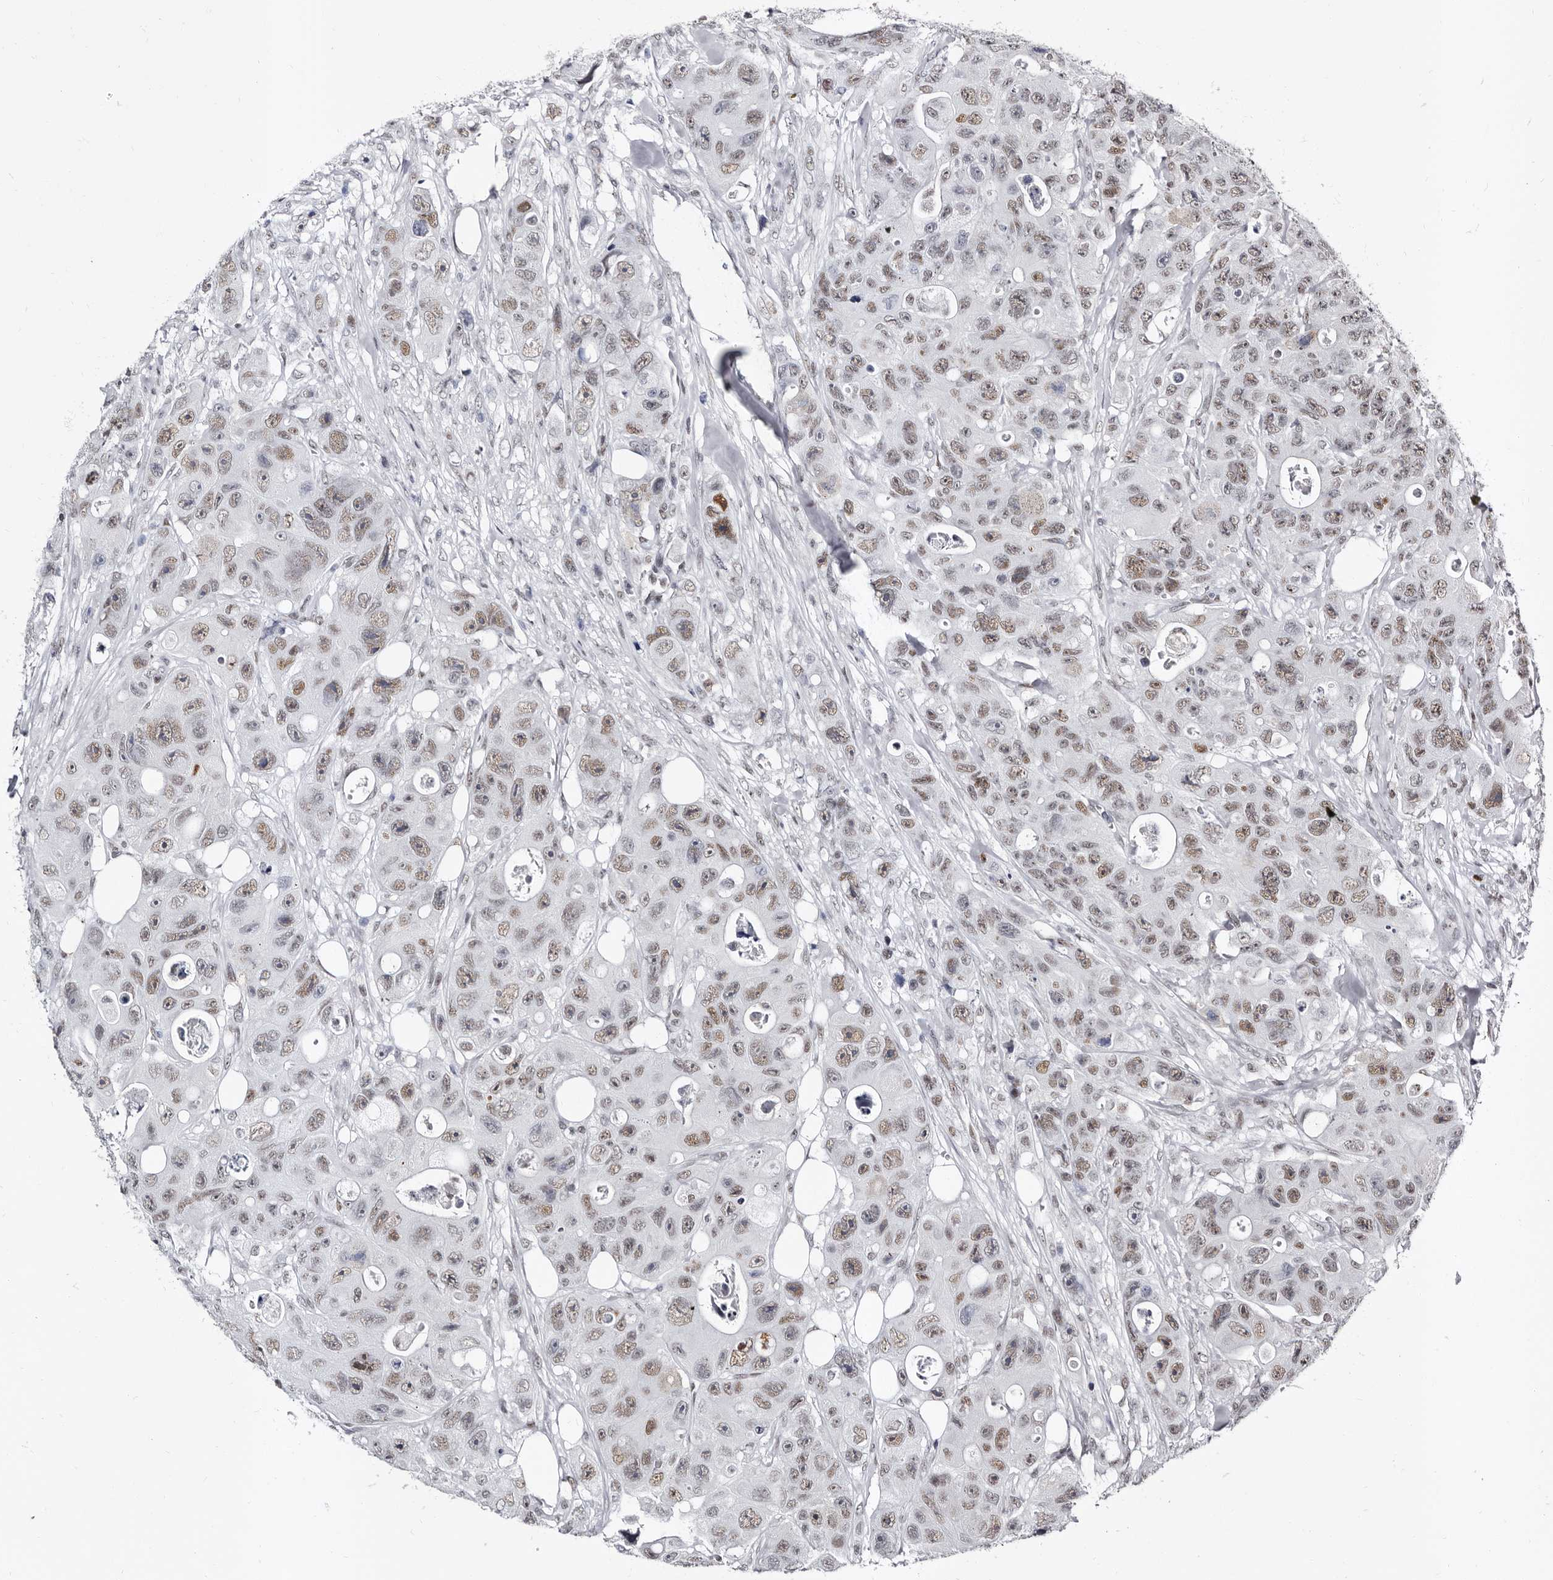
{"staining": {"intensity": "moderate", "quantity": "25%-75%", "location": "nuclear"}, "tissue": "colorectal cancer", "cell_type": "Tumor cells", "image_type": "cancer", "snomed": [{"axis": "morphology", "description": "Adenocarcinoma, NOS"}, {"axis": "topography", "description": "Colon"}], "caption": "An image of human colorectal cancer (adenocarcinoma) stained for a protein exhibits moderate nuclear brown staining in tumor cells.", "gene": "ZNF326", "patient": {"sex": "female", "age": 46}}